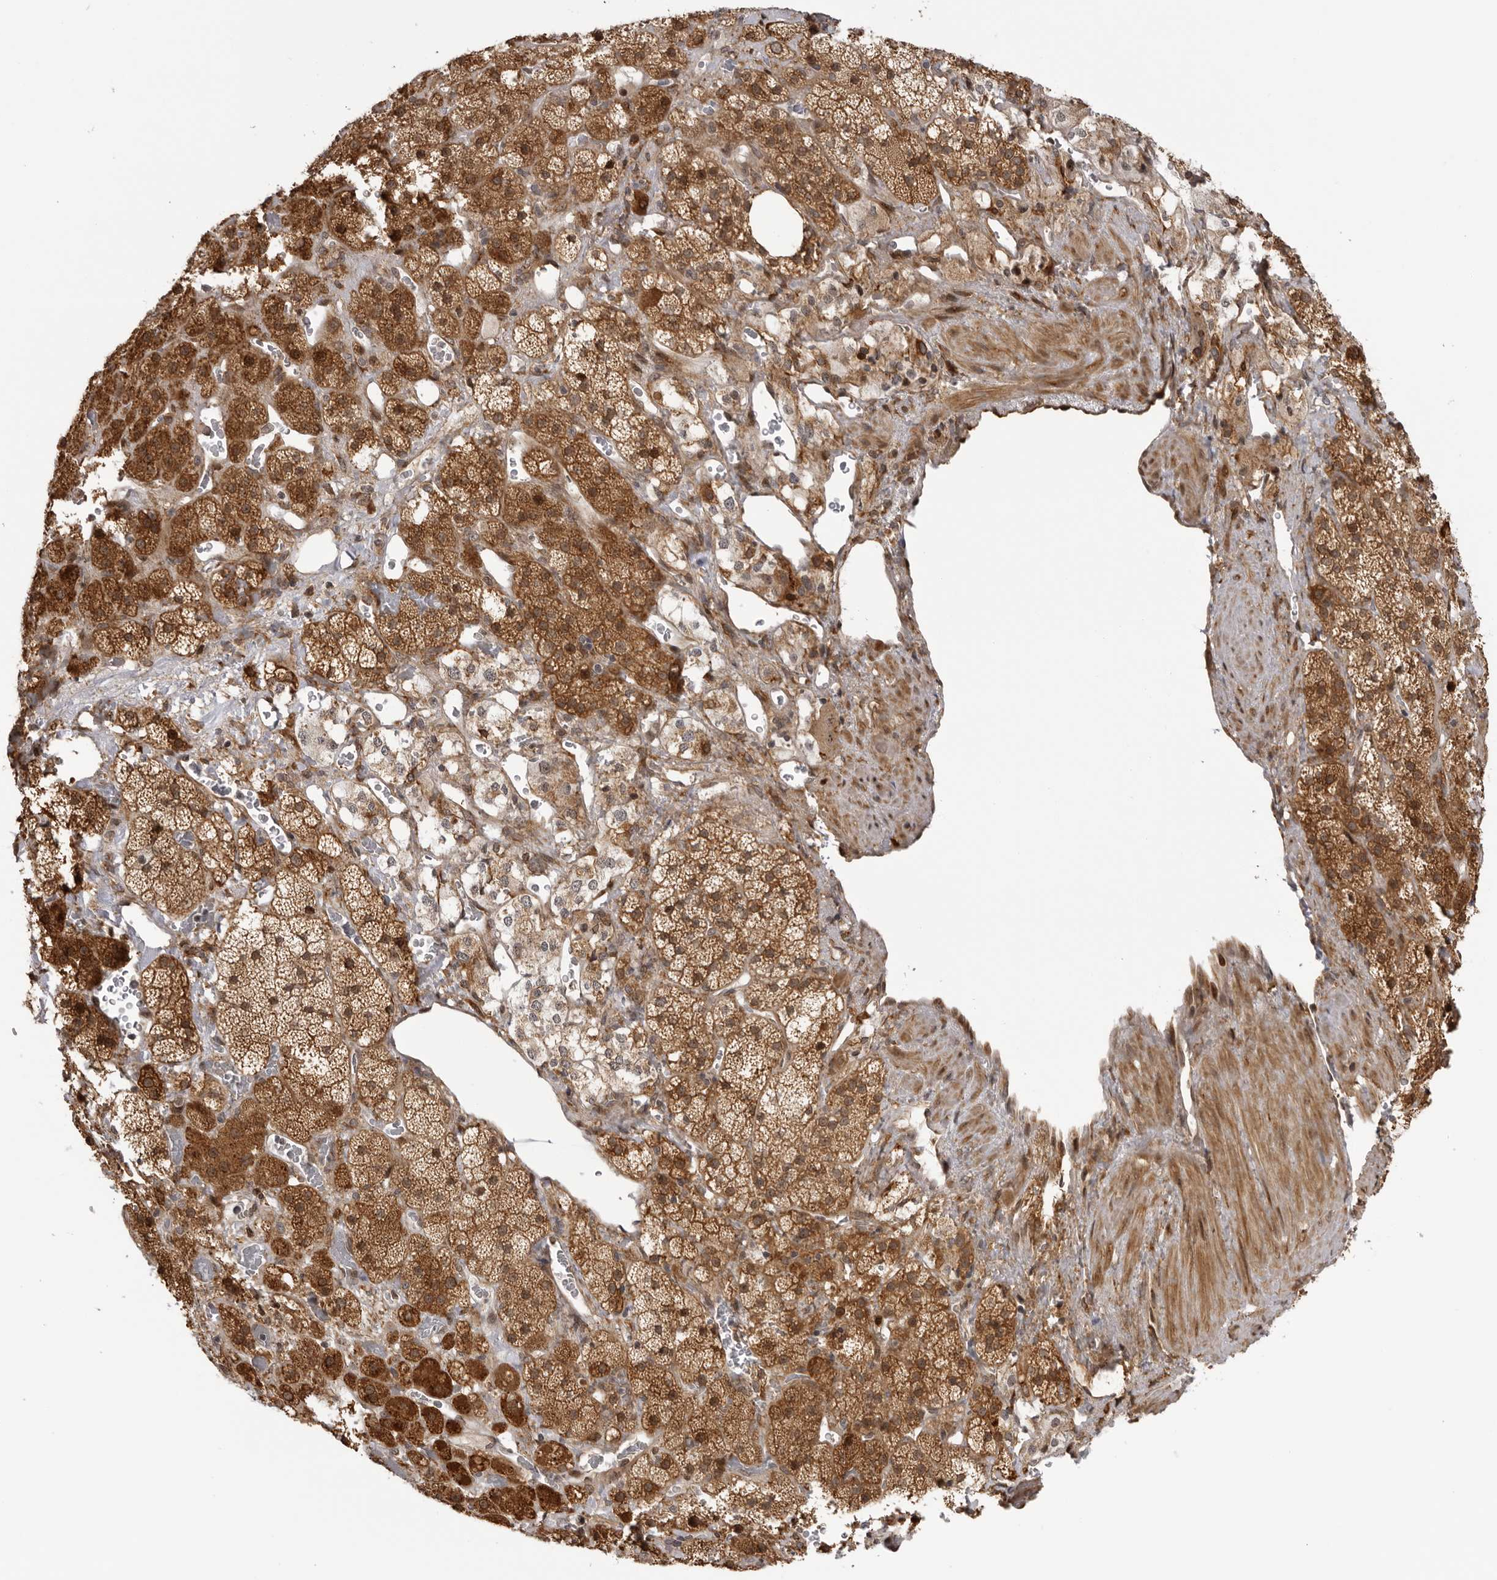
{"staining": {"intensity": "strong", "quantity": ">75%", "location": "cytoplasmic/membranous,nuclear"}, "tissue": "adrenal gland", "cell_type": "Glandular cells", "image_type": "normal", "snomed": [{"axis": "morphology", "description": "Normal tissue, NOS"}, {"axis": "topography", "description": "Adrenal gland"}], "caption": "The immunohistochemical stain labels strong cytoplasmic/membranous,nuclear positivity in glandular cells of benign adrenal gland. (Stains: DAB (3,3'-diaminobenzidine) in brown, nuclei in blue, Microscopy: brightfield microscopy at high magnification).", "gene": "DNAH14", "patient": {"sex": "male", "age": 57}}